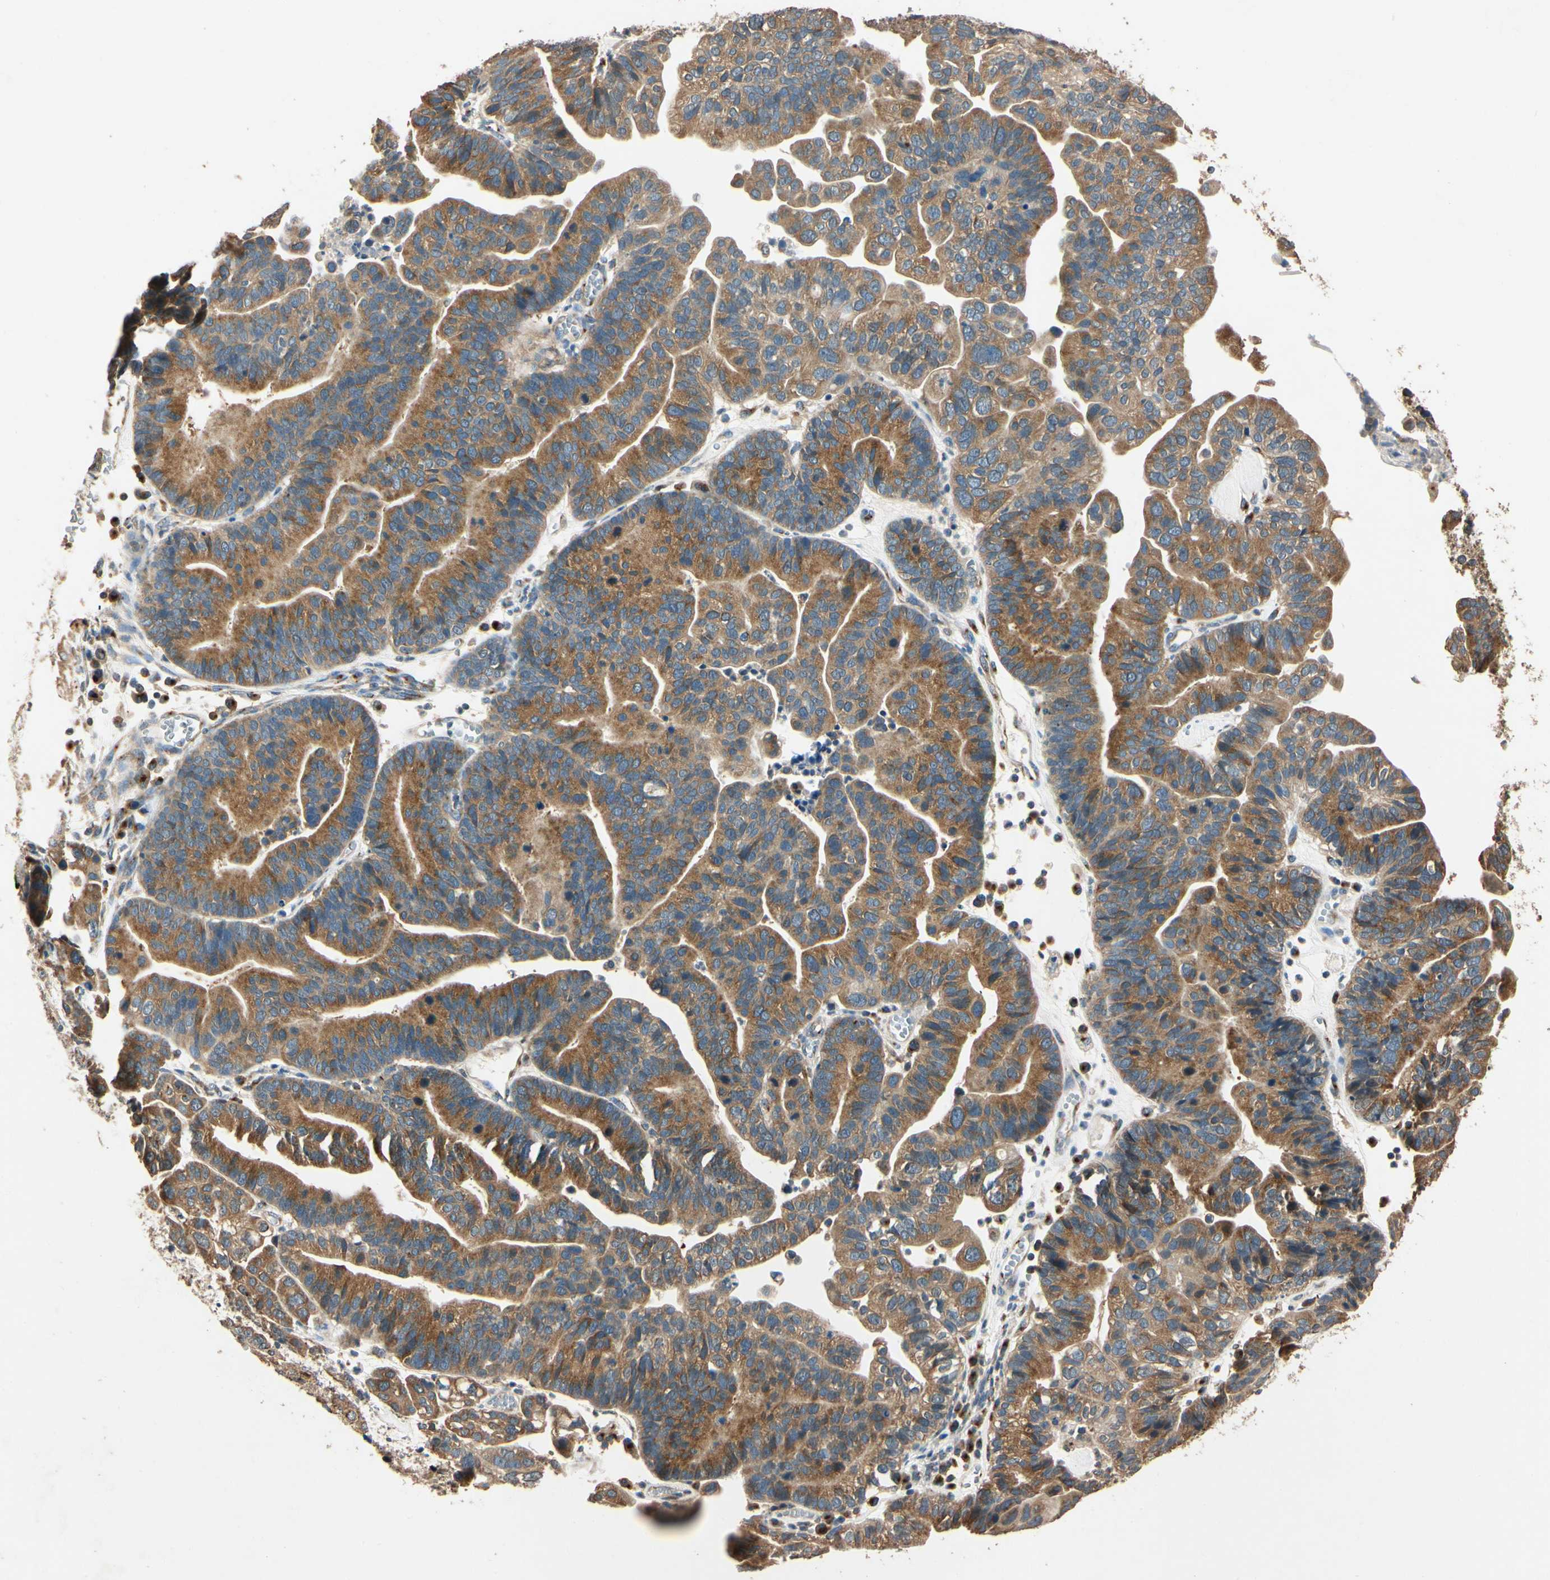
{"staining": {"intensity": "moderate", "quantity": ">75%", "location": "cytoplasmic/membranous"}, "tissue": "ovarian cancer", "cell_type": "Tumor cells", "image_type": "cancer", "snomed": [{"axis": "morphology", "description": "Cystadenocarcinoma, serous, NOS"}, {"axis": "topography", "description": "Ovary"}], "caption": "Immunohistochemical staining of ovarian cancer shows medium levels of moderate cytoplasmic/membranous protein expression in approximately >75% of tumor cells. The protein is shown in brown color, while the nuclei are stained blue.", "gene": "AKAP9", "patient": {"sex": "female", "age": 56}}